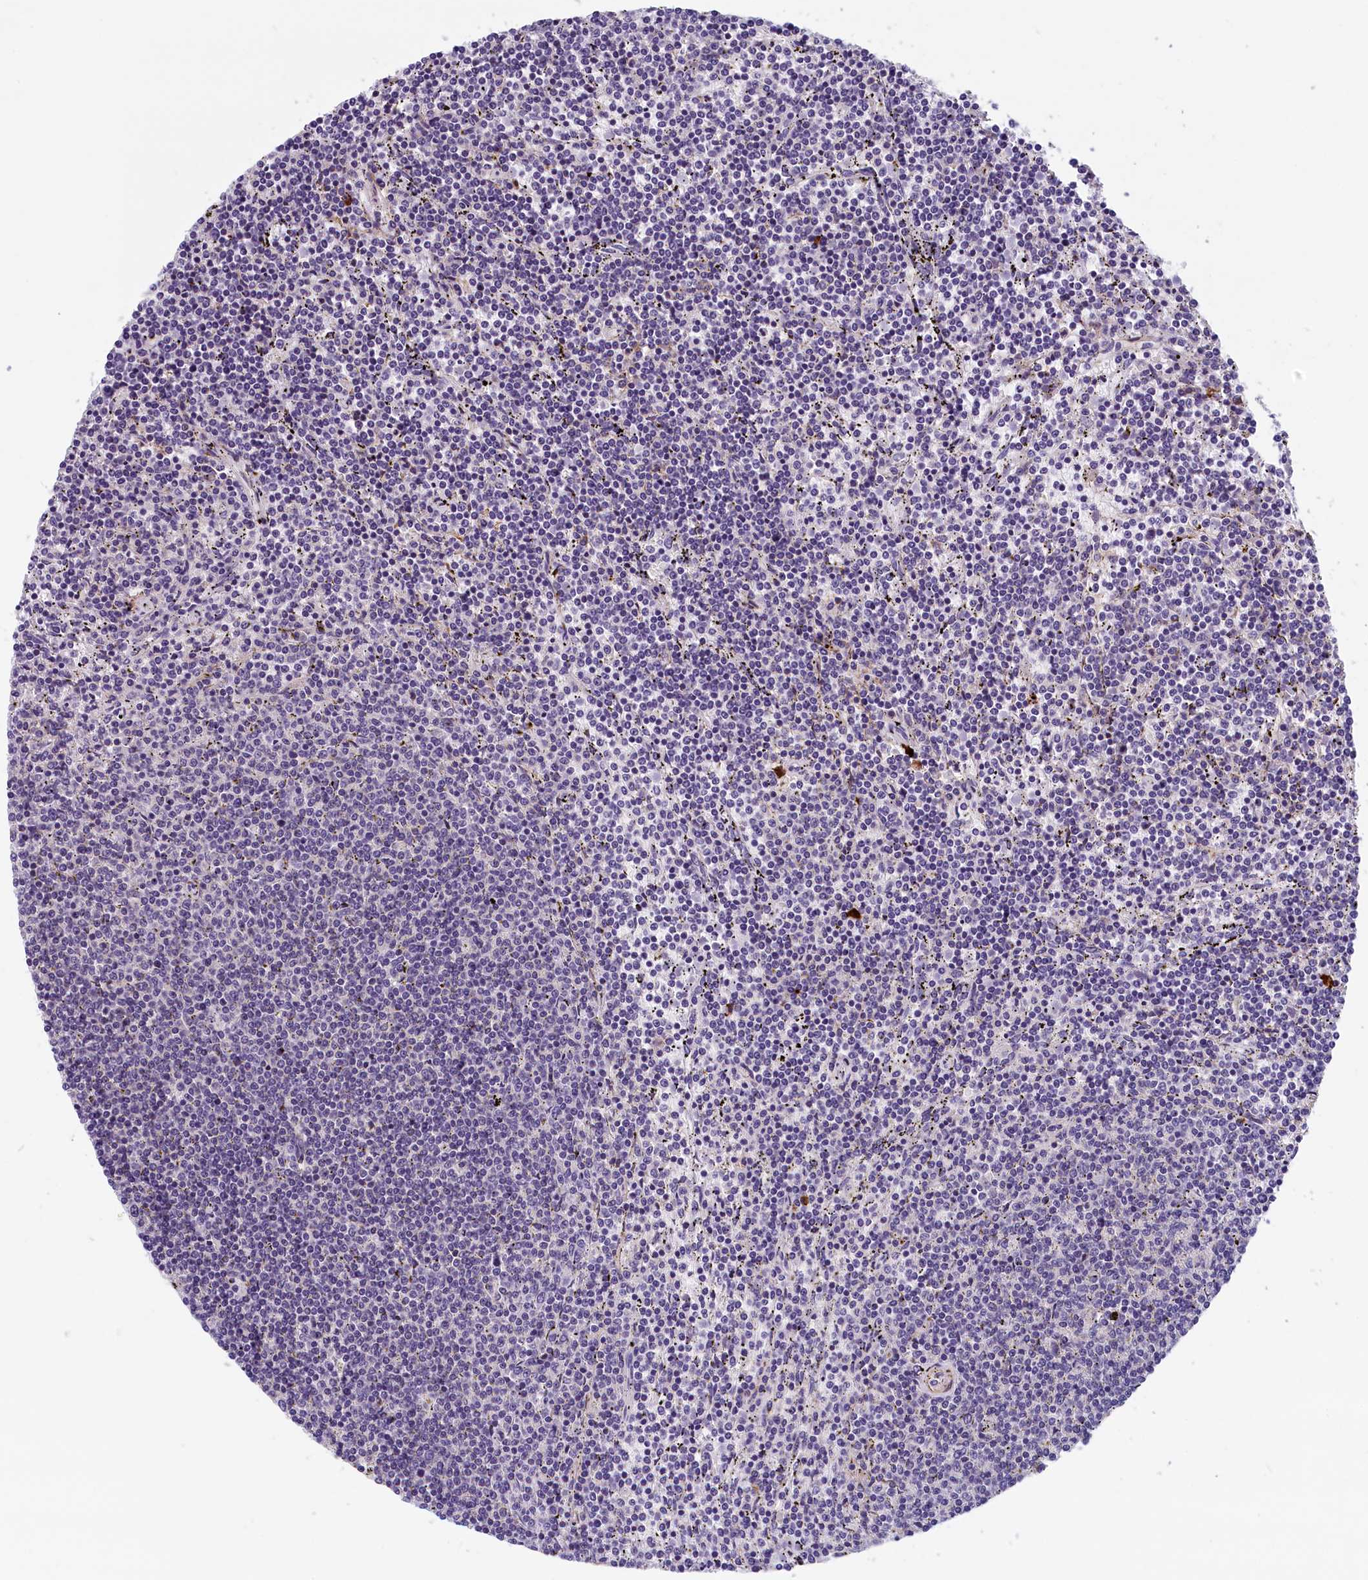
{"staining": {"intensity": "negative", "quantity": "none", "location": "none"}, "tissue": "lymphoma", "cell_type": "Tumor cells", "image_type": "cancer", "snomed": [{"axis": "morphology", "description": "Malignant lymphoma, non-Hodgkin's type, Low grade"}, {"axis": "topography", "description": "Spleen"}], "caption": "Tumor cells show no significant protein staining in malignant lymphoma, non-Hodgkin's type (low-grade). The staining is performed using DAB (3,3'-diaminobenzidine) brown chromogen with nuclei counter-stained in using hematoxylin.", "gene": "BCL2L13", "patient": {"sex": "female", "age": 50}}